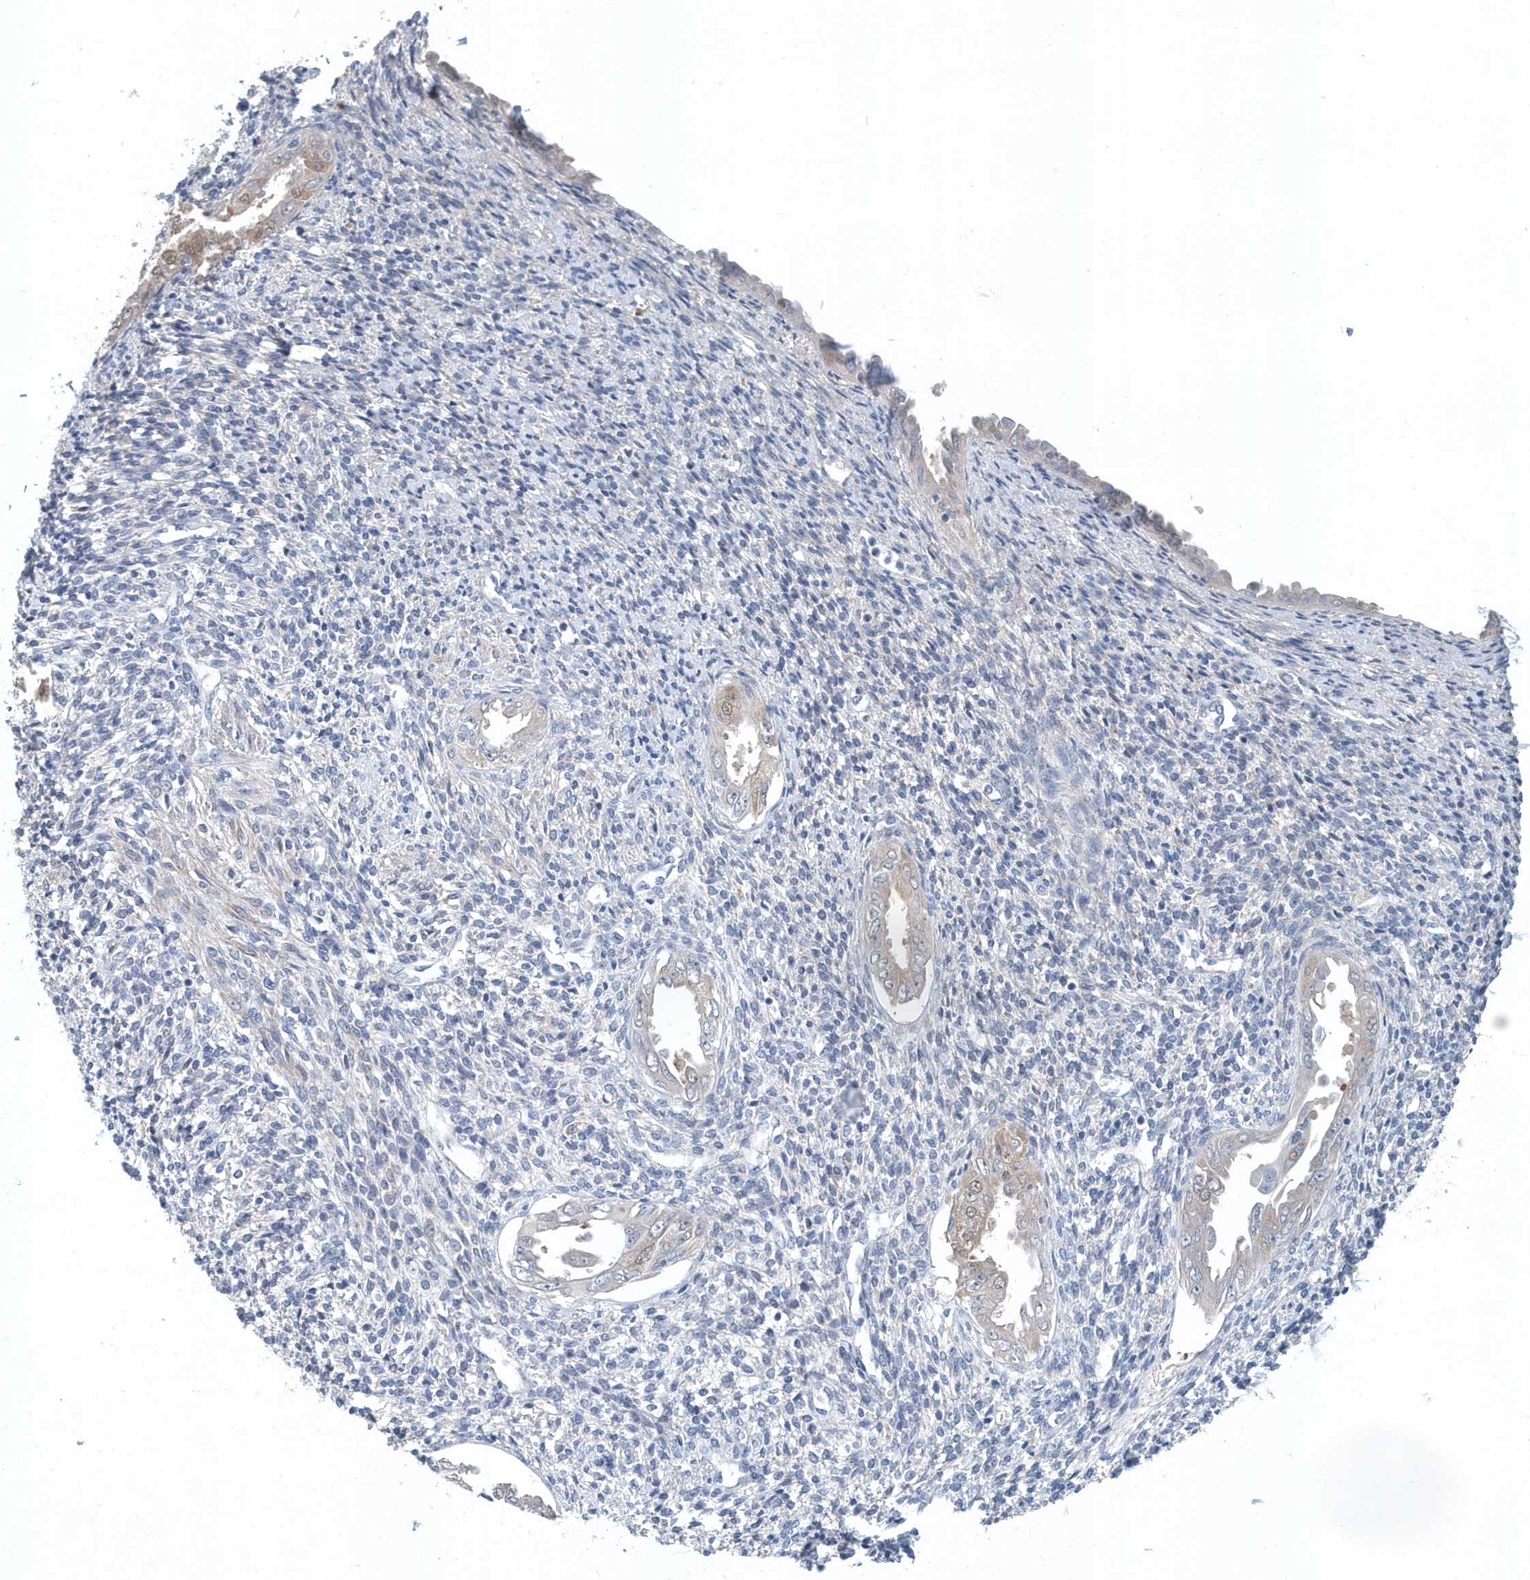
{"staining": {"intensity": "negative", "quantity": "none", "location": "none"}, "tissue": "endometrium", "cell_type": "Cells in endometrial stroma", "image_type": "normal", "snomed": [{"axis": "morphology", "description": "Normal tissue, NOS"}, {"axis": "topography", "description": "Endometrium"}], "caption": "Immunohistochemistry (IHC) photomicrograph of unremarkable endometrium: human endometrium stained with DAB exhibits no significant protein expression in cells in endometrial stroma.", "gene": "PFN2", "patient": {"sex": "female", "age": 66}}